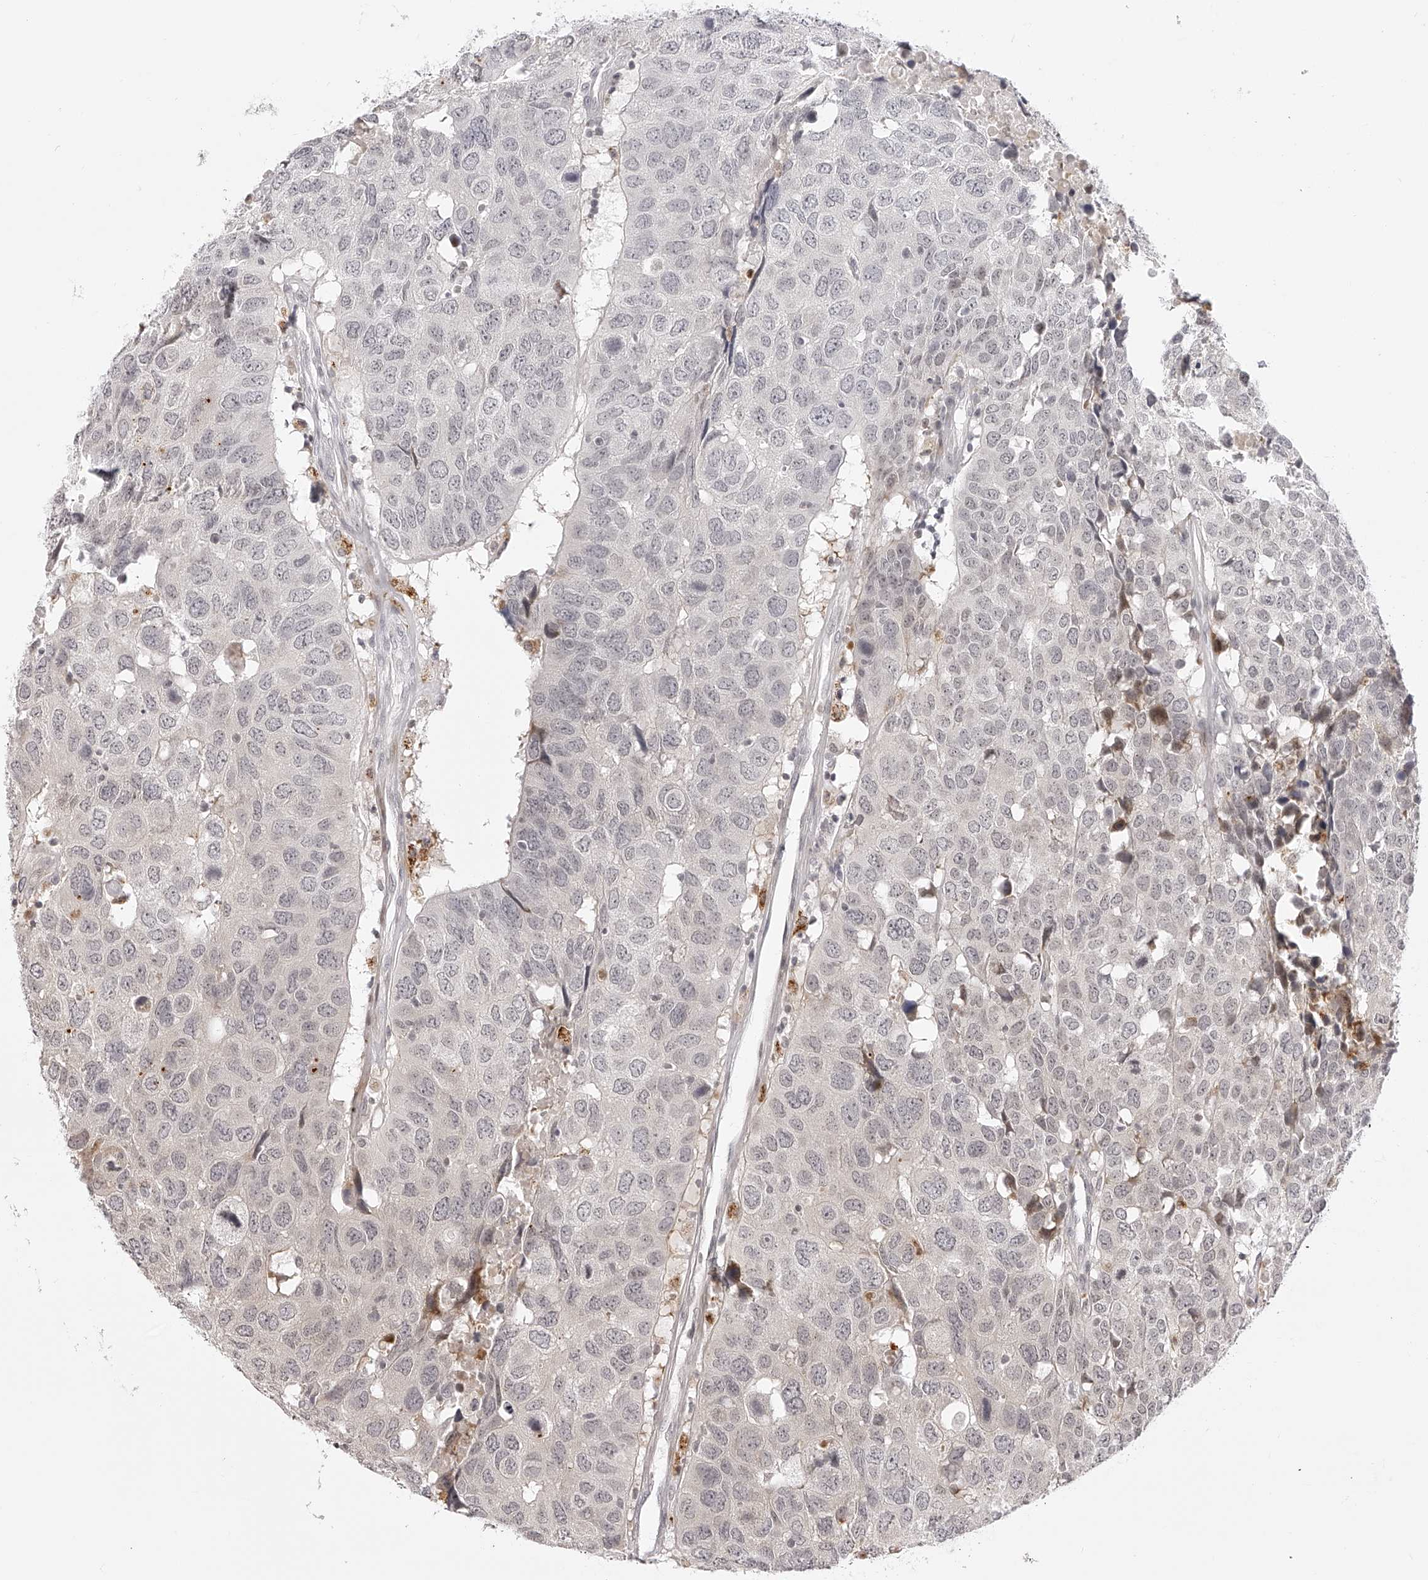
{"staining": {"intensity": "negative", "quantity": "none", "location": "none"}, "tissue": "head and neck cancer", "cell_type": "Tumor cells", "image_type": "cancer", "snomed": [{"axis": "morphology", "description": "Squamous cell carcinoma, NOS"}, {"axis": "topography", "description": "Head-Neck"}], "caption": "Tumor cells show no significant protein positivity in head and neck squamous cell carcinoma. Brightfield microscopy of immunohistochemistry (IHC) stained with DAB (brown) and hematoxylin (blue), captured at high magnification.", "gene": "PLEKHG1", "patient": {"sex": "male", "age": 66}}